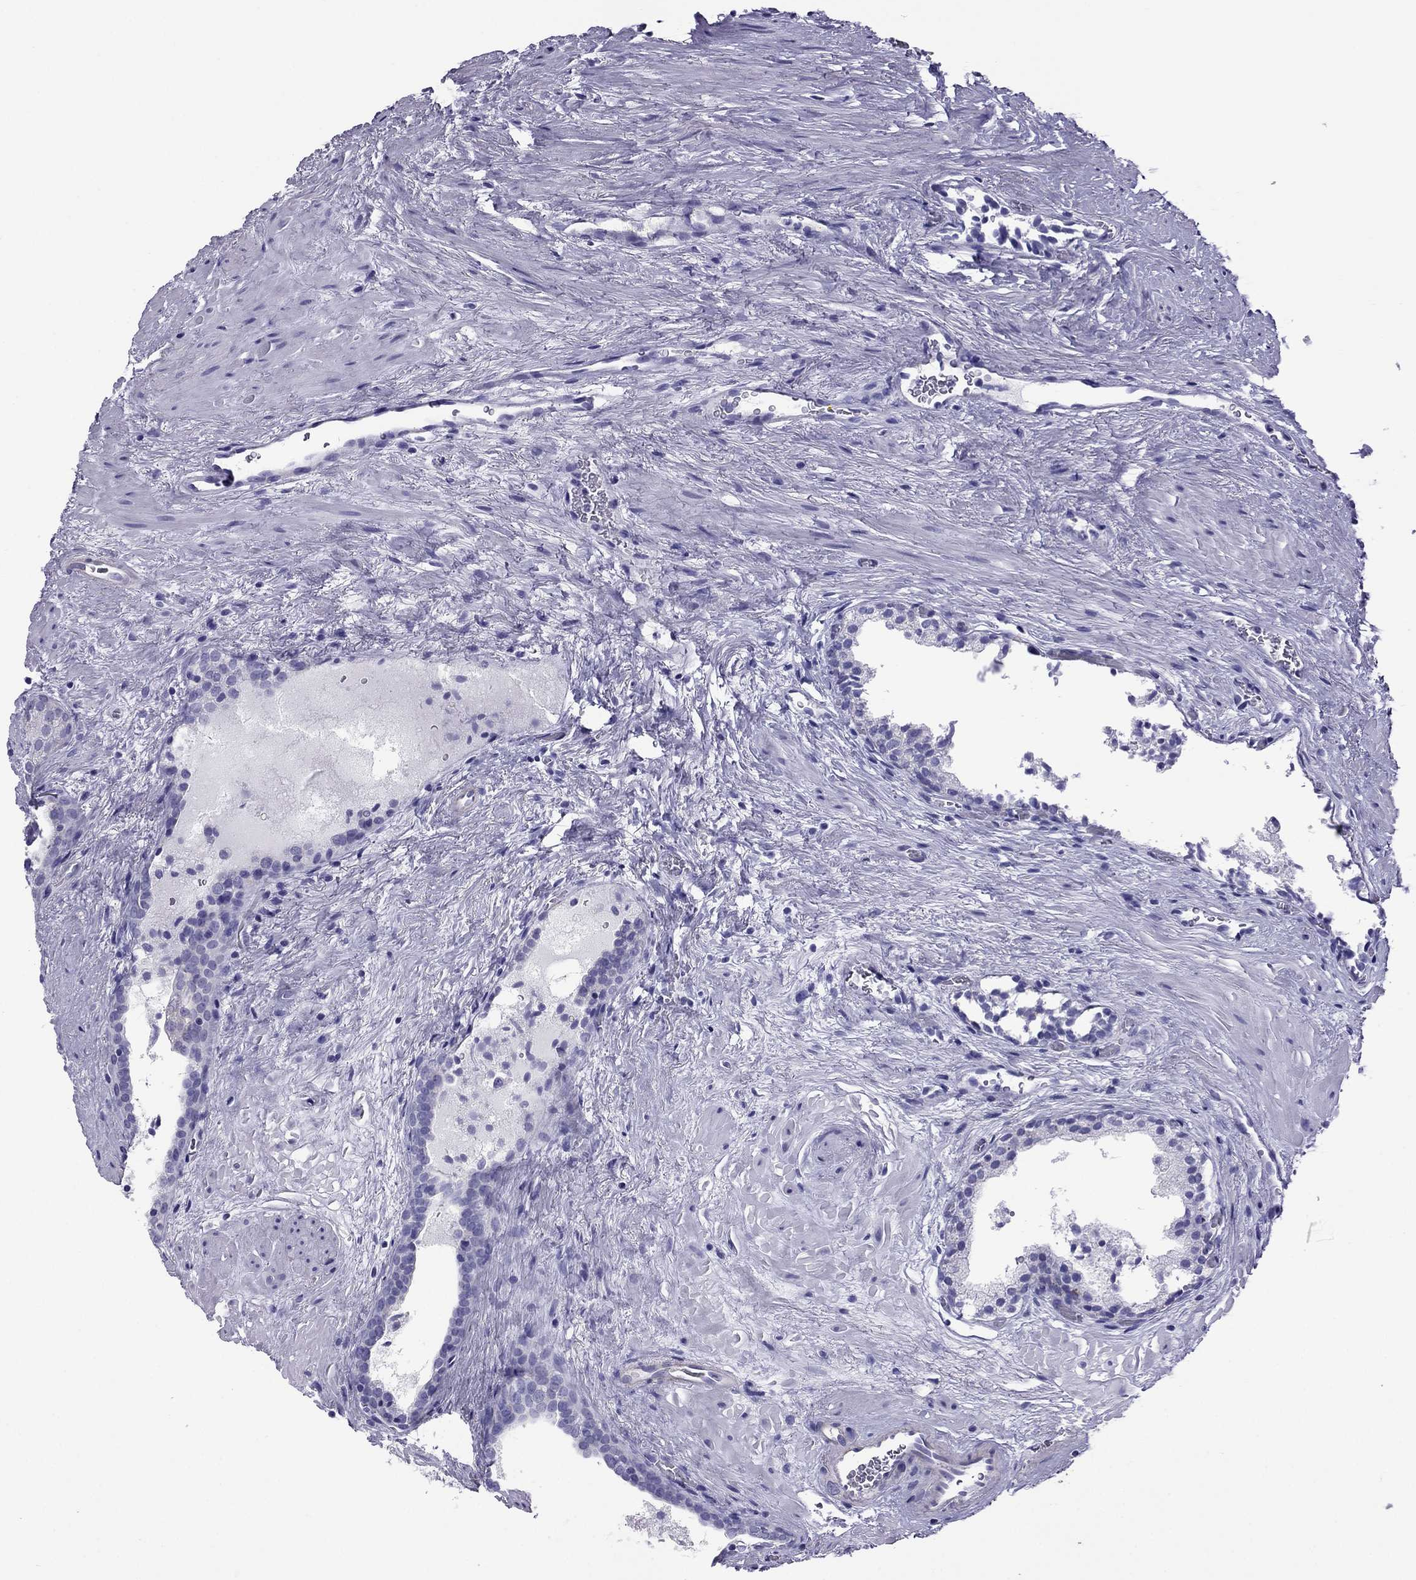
{"staining": {"intensity": "negative", "quantity": "none", "location": "none"}, "tissue": "prostate cancer", "cell_type": "Tumor cells", "image_type": "cancer", "snomed": [{"axis": "morphology", "description": "Adenocarcinoma, NOS"}, {"axis": "topography", "description": "Prostate"}], "caption": "High magnification brightfield microscopy of prostate adenocarcinoma stained with DAB (3,3'-diaminobenzidine) (brown) and counterstained with hematoxylin (blue): tumor cells show no significant staining. The staining is performed using DAB brown chromogen with nuclei counter-stained in using hematoxylin.", "gene": "MYL11", "patient": {"sex": "male", "age": 66}}